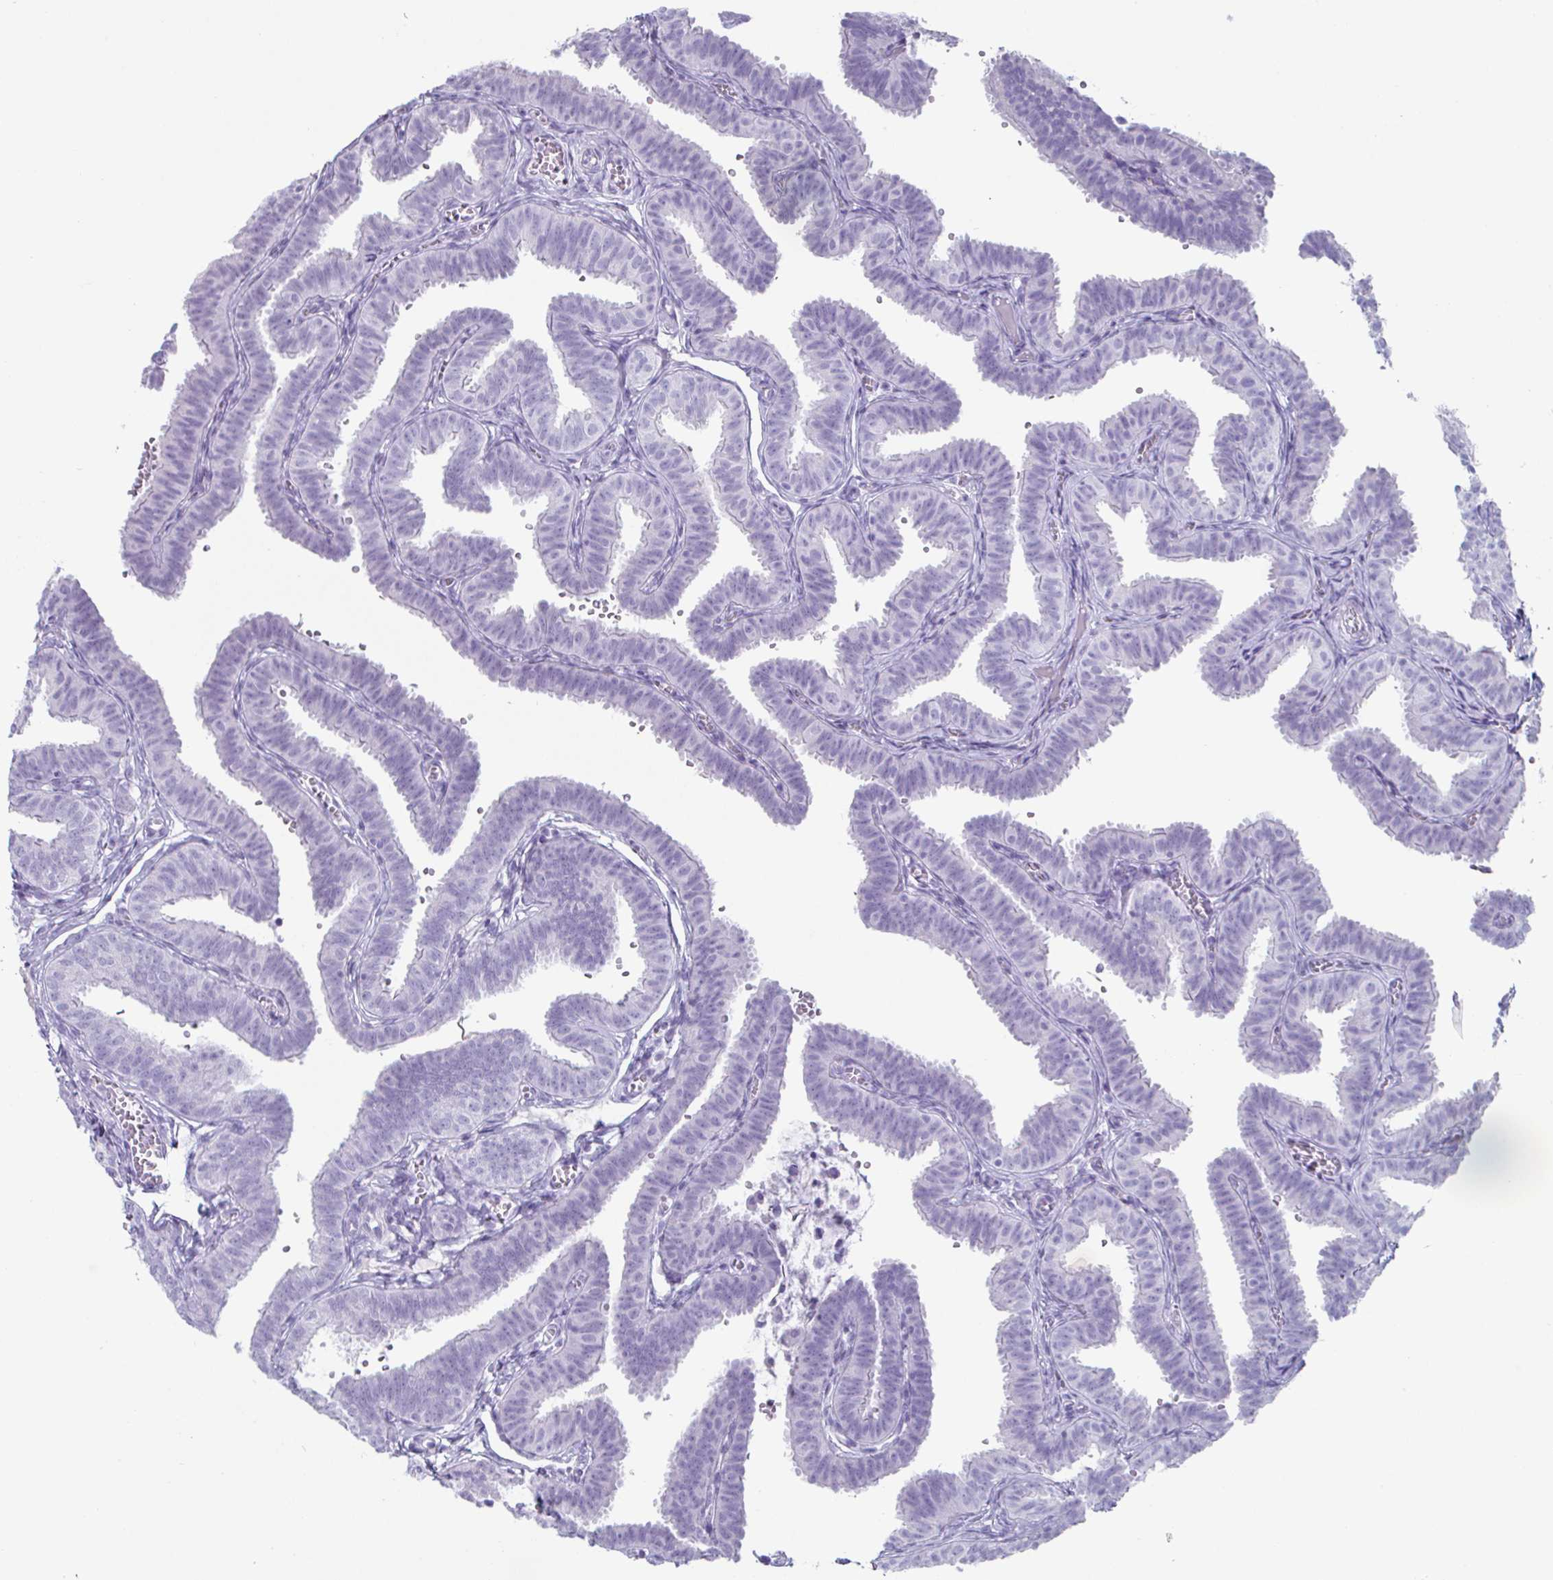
{"staining": {"intensity": "negative", "quantity": "none", "location": "none"}, "tissue": "fallopian tube", "cell_type": "Glandular cells", "image_type": "normal", "snomed": [{"axis": "morphology", "description": "Normal tissue, NOS"}, {"axis": "topography", "description": "Fallopian tube"}], "caption": "Immunohistochemical staining of benign fallopian tube displays no significant expression in glandular cells.", "gene": "CREG2", "patient": {"sex": "female", "age": 25}}